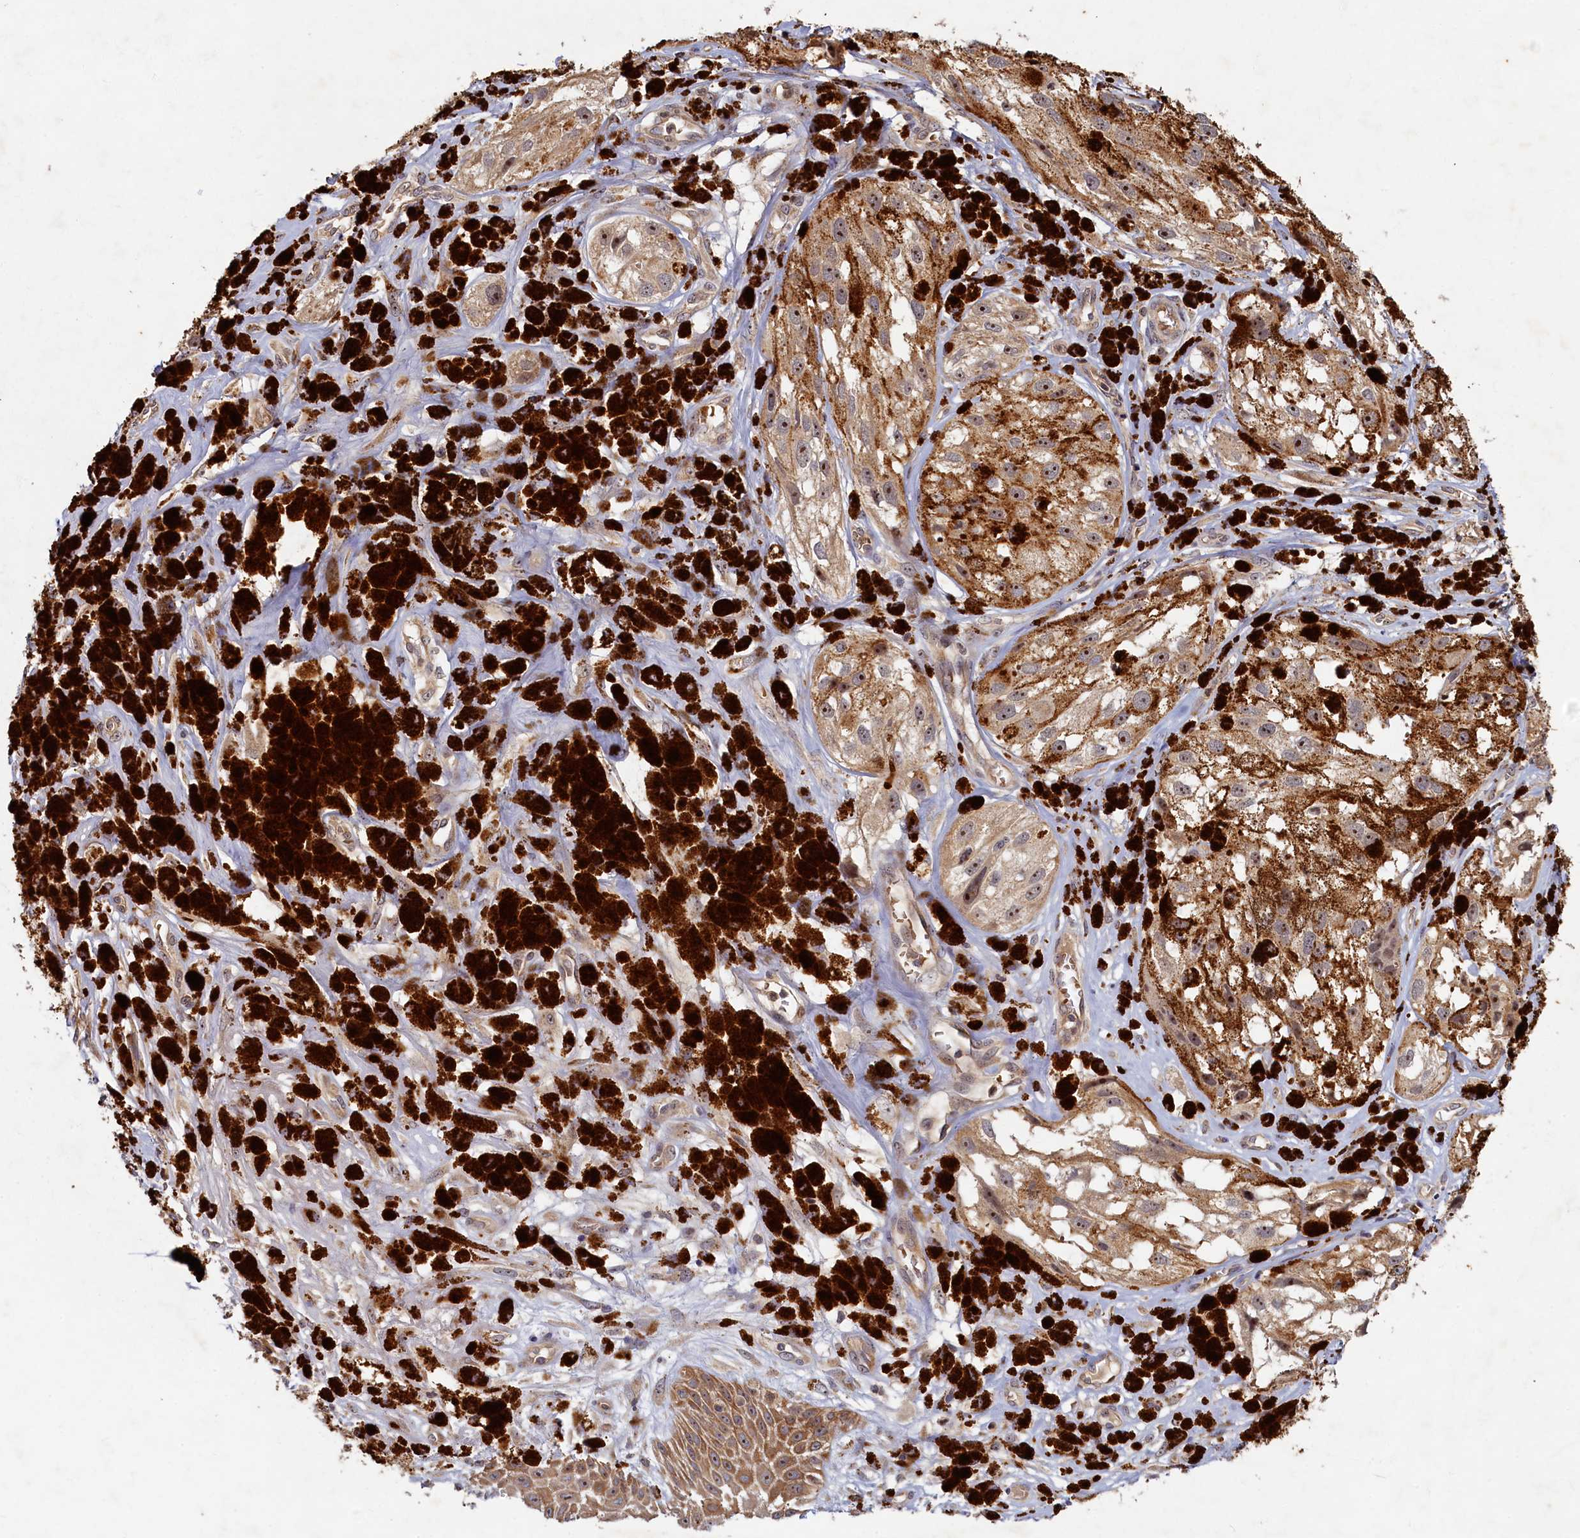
{"staining": {"intensity": "weak", "quantity": "25%-75%", "location": "cytoplasmic/membranous,nuclear"}, "tissue": "melanoma", "cell_type": "Tumor cells", "image_type": "cancer", "snomed": [{"axis": "morphology", "description": "Malignant melanoma, NOS"}, {"axis": "topography", "description": "Skin"}], "caption": "The image shows a brown stain indicating the presence of a protein in the cytoplasmic/membranous and nuclear of tumor cells in melanoma.", "gene": "CEP20", "patient": {"sex": "male", "age": 88}}